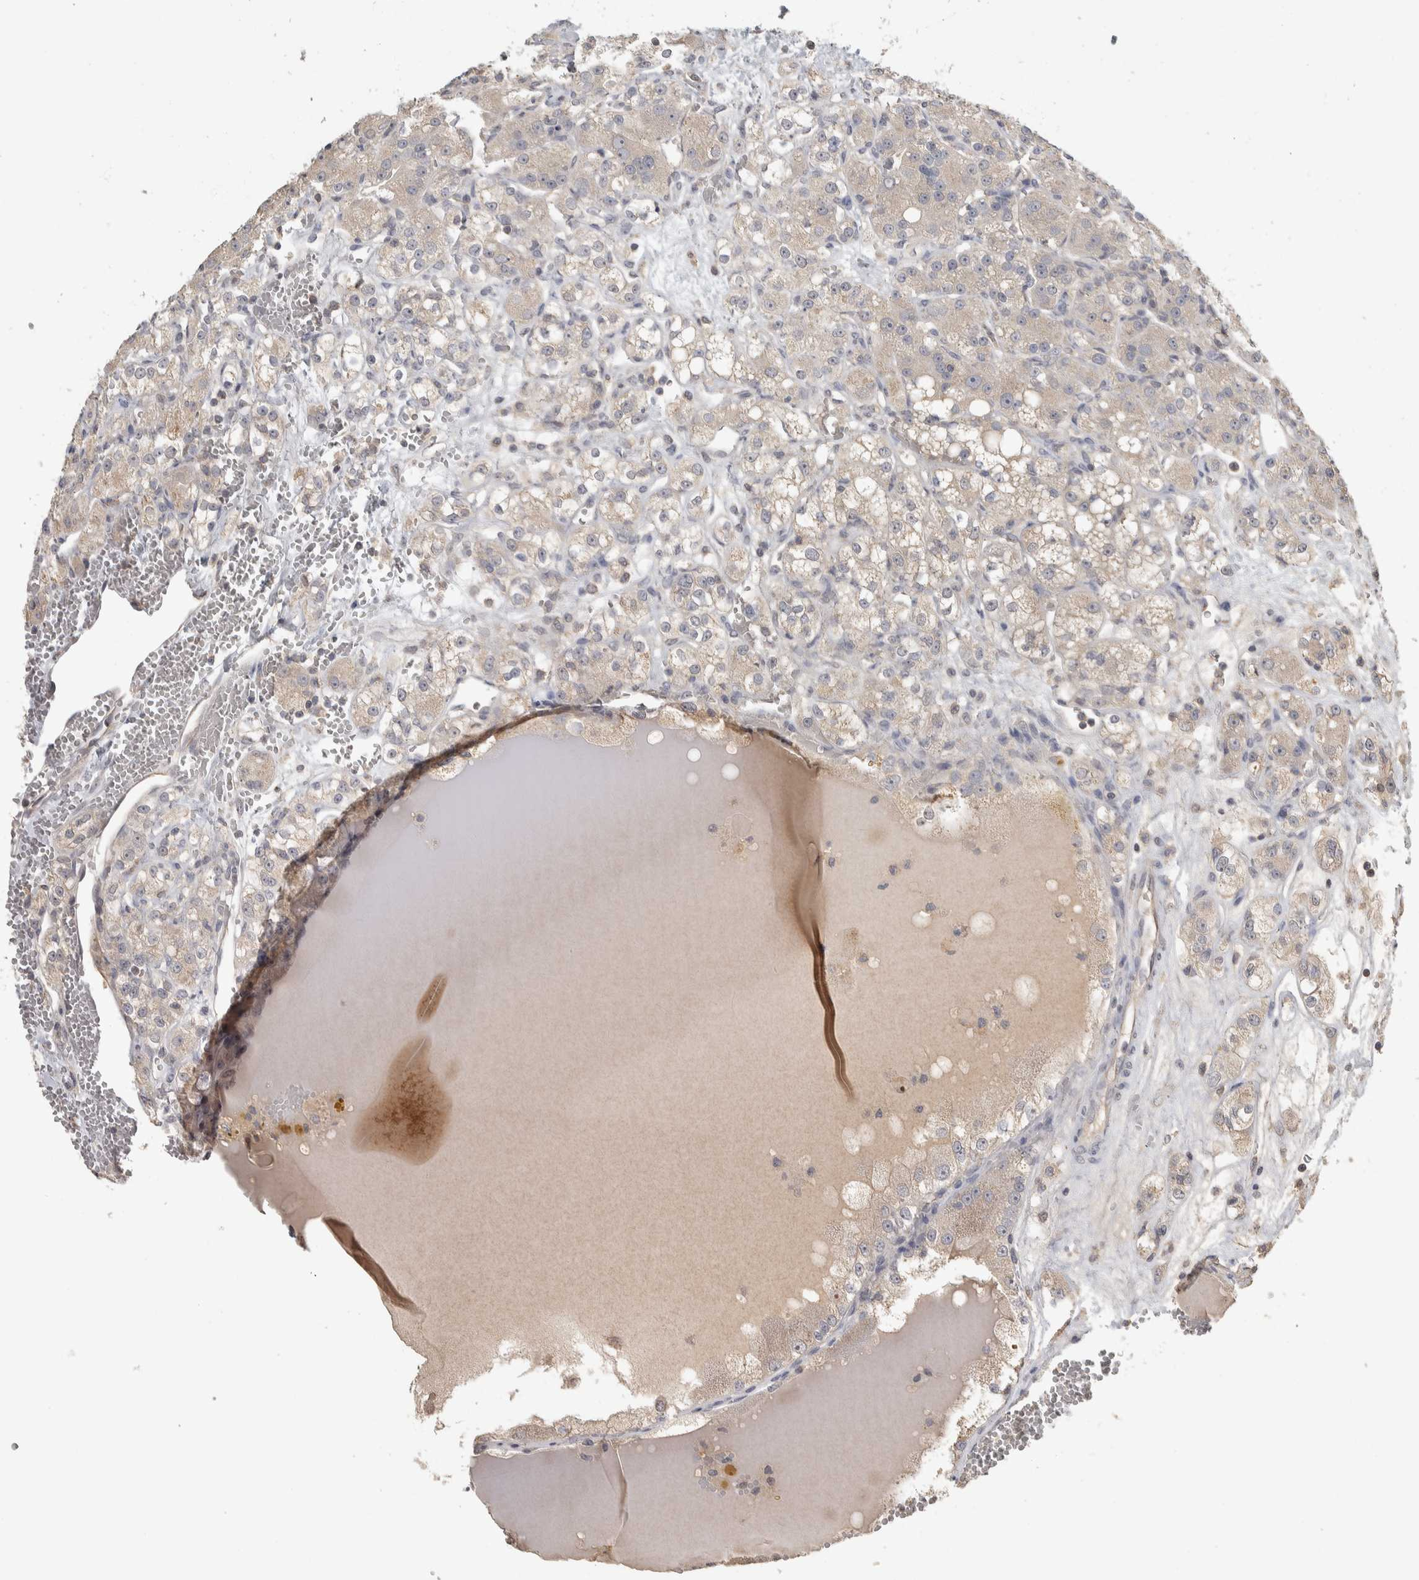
{"staining": {"intensity": "weak", "quantity": "<25%", "location": "cytoplasmic/membranous"}, "tissue": "renal cancer", "cell_type": "Tumor cells", "image_type": "cancer", "snomed": [{"axis": "morphology", "description": "Normal tissue, NOS"}, {"axis": "morphology", "description": "Adenocarcinoma, NOS"}, {"axis": "topography", "description": "Kidney"}], "caption": "The immunohistochemistry (IHC) histopathology image has no significant positivity in tumor cells of adenocarcinoma (renal) tissue.", "gene": "EIF3H", "patient": {"sex": "male", "age": 61}}